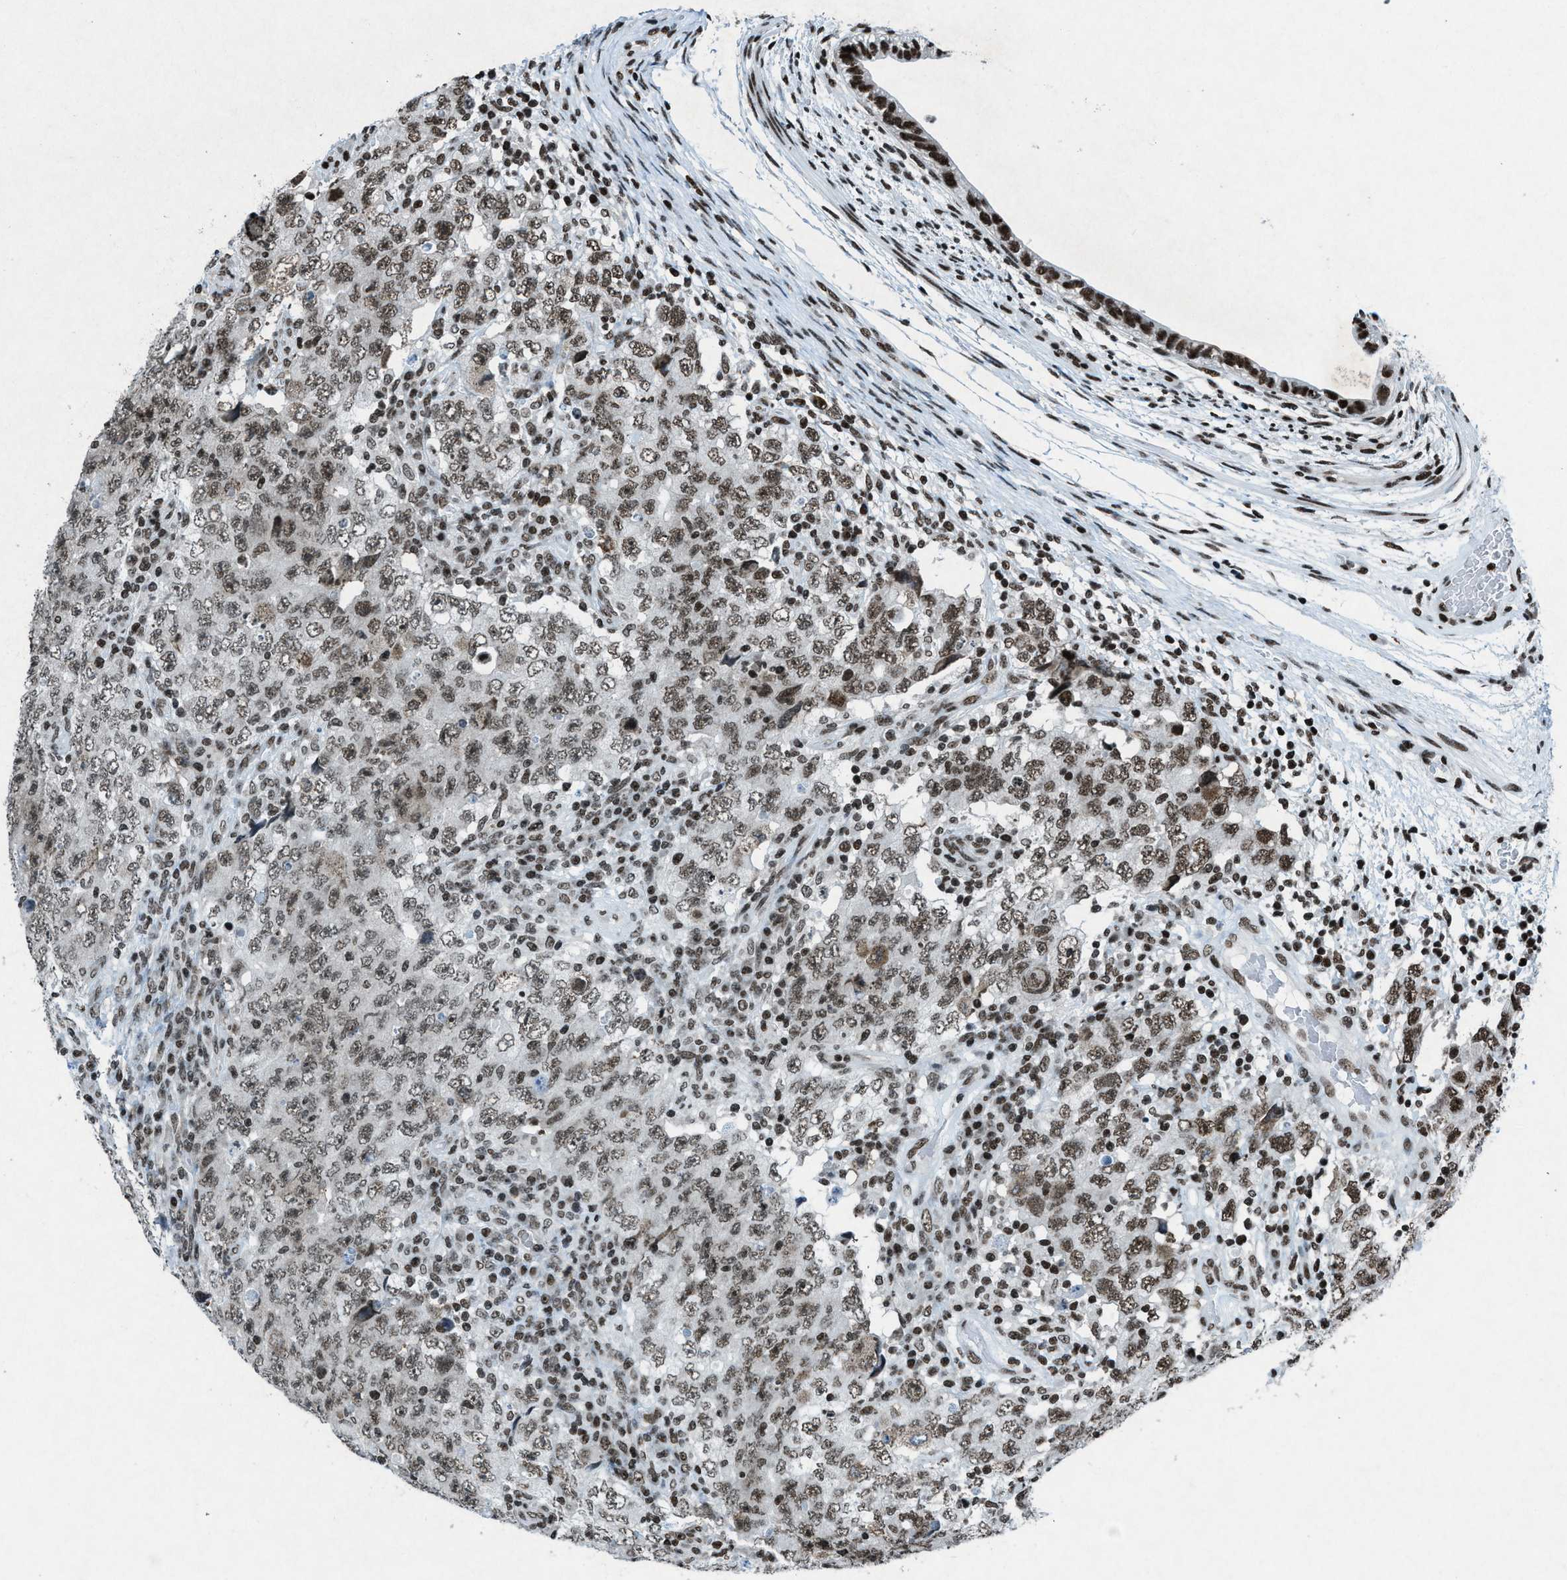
{"staining": {"intensity": "moderate", "quantity": ">75%", "location": "nuclear"}, "tissue": "testis cancer", "cell_type": "Tumor cells", "image_type": "cancer", "snomed": [{"axis": "morphology", "description": "Carcinoma, Embryonal, NOS"}, {"axis": "topography", "description": "Testis"}], "caption": "High-power microscopy captured an IHC photomicrograph of embryonal carcinoma (testis), revealing moderate nuclear expression in approximately >75% of tumor cells.", "gene": "NXF1", "patient": {"sex": "male", "age": 26}}